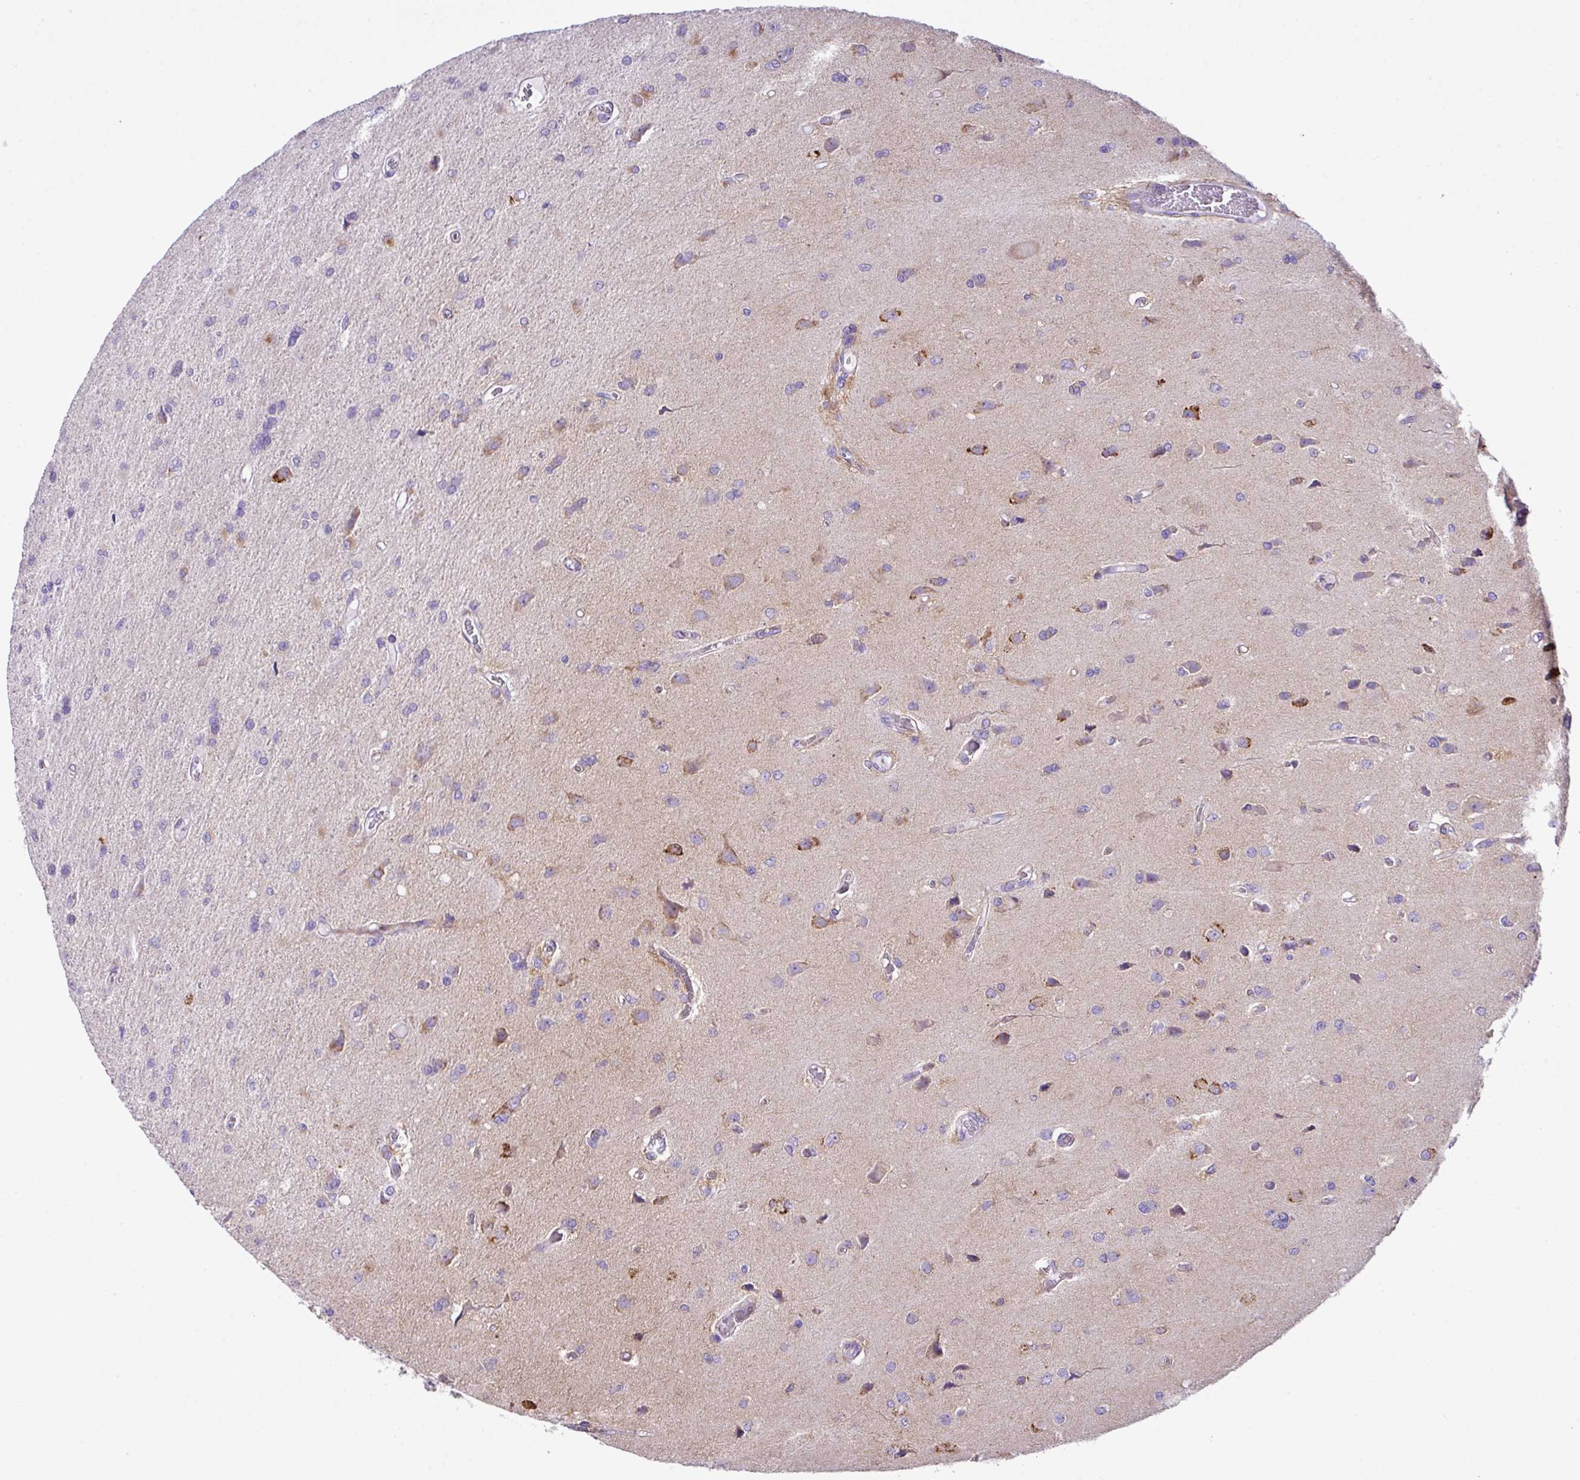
{"staining": {"intensity": "negative", "quantity": "none", "location": "none"}, "tissue": "glioma", "cell_type": "Tumor cells", "image_type": "cancer", "snomed": [{"axis": "morphology", "description": "Glioma, malignant, High grade"}, {"axis": "topography", "description": "Brain"}], "caption": "Human malignant glioma (high-grade) stained for a protein using immunohistochemistry shows no staining in tumor cells.", "gene": "CFAP97", "patient": {"sex": "female", "age": 70}}